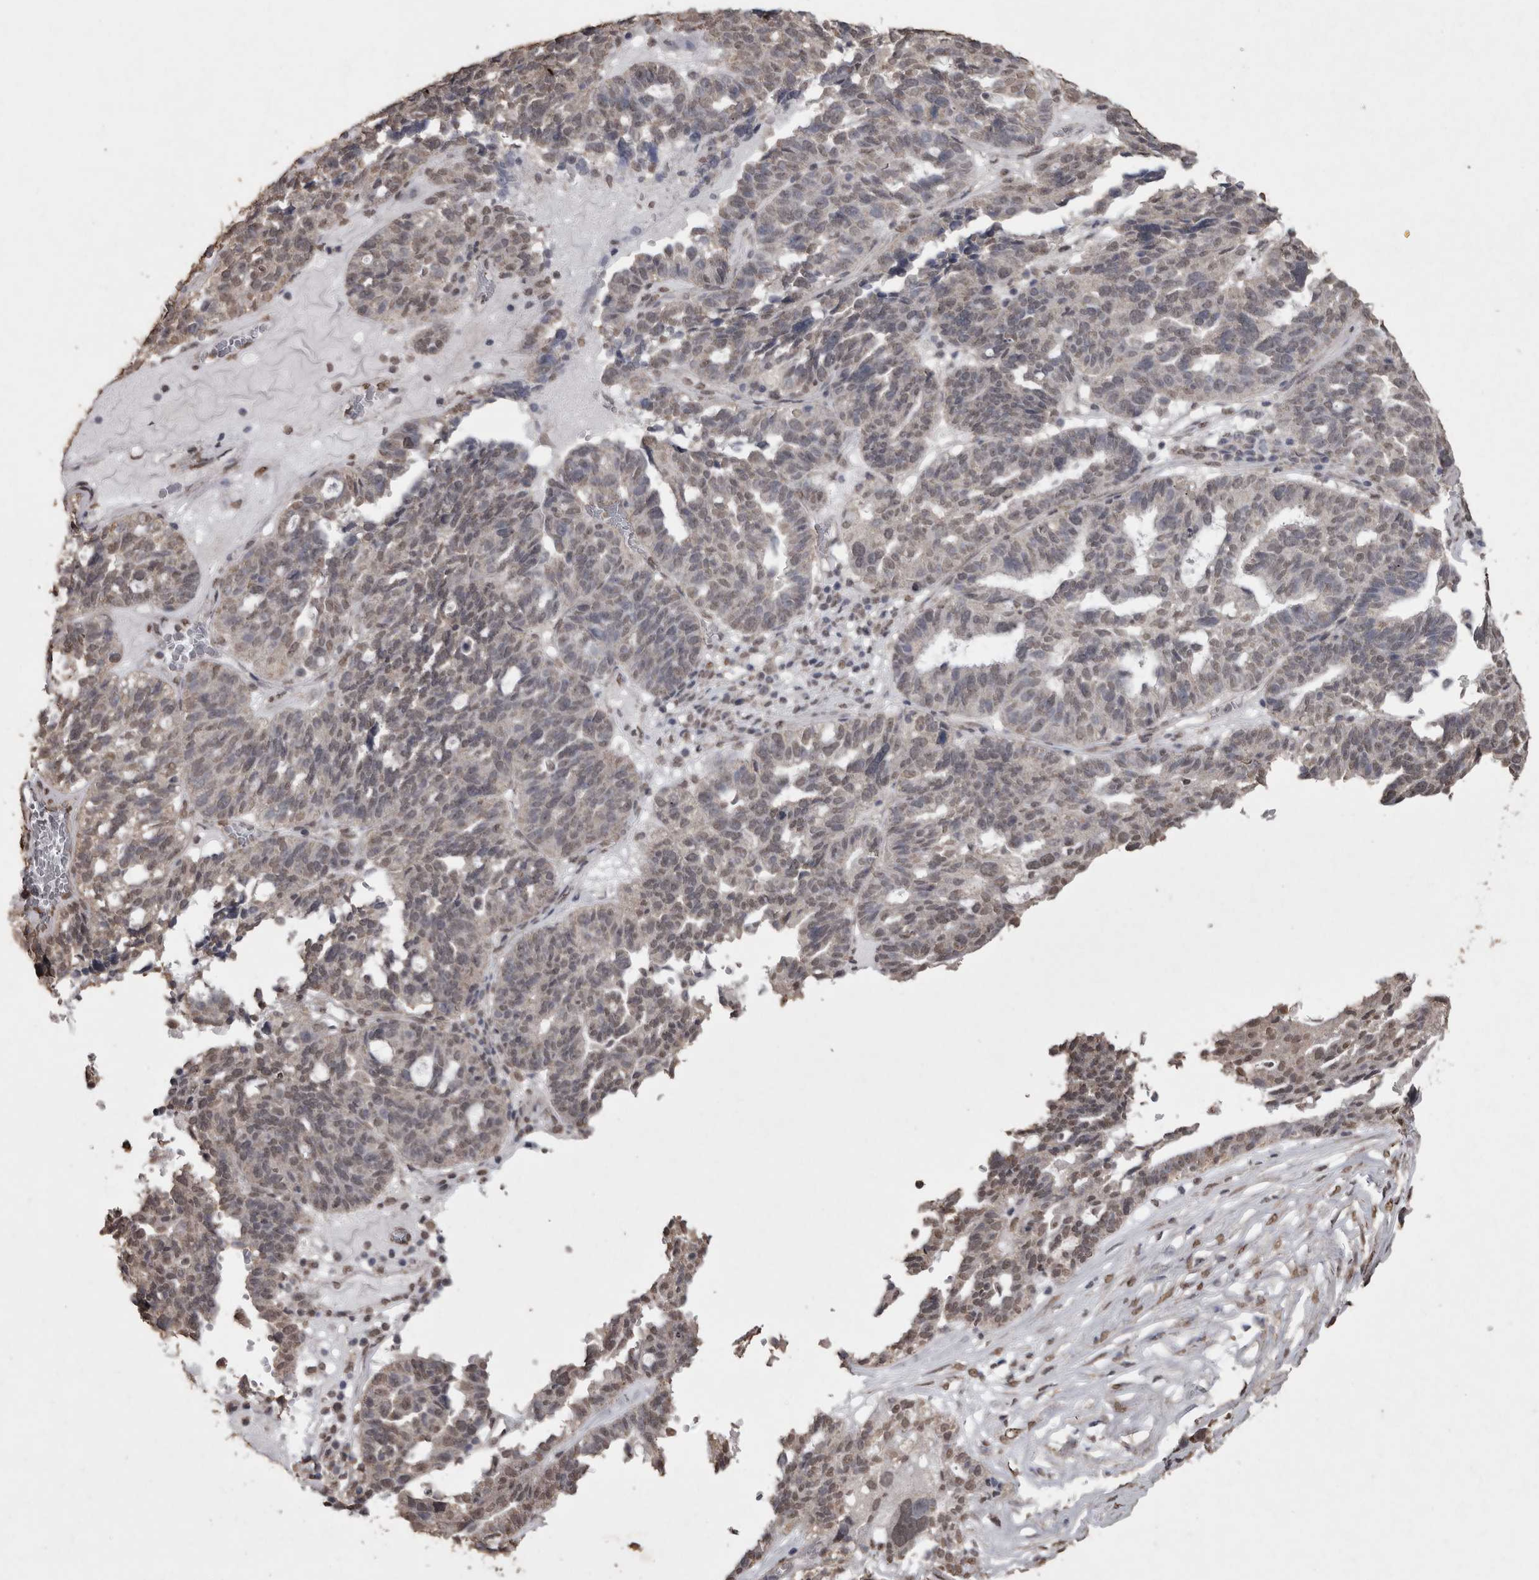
{"staining": {"intensity": "weak", "quantity": "<25%", "location": "nuclear"}, "tissue": "ovarian cancer", "cell_type": "Tumor cells", "image_type": "cancer", "snomed": [{"axis": "morphology", "description": "Cystadenocarcinoma, serous, NOS"}, {"axis": "topography", "description": "Ovary"}], "caption": "Tumor cells are negative for brown protein staining in ovarian serous cystadenocarcinoma.", "gene": "SMAD7", "patient": {"sex": "female", "age": 59}}